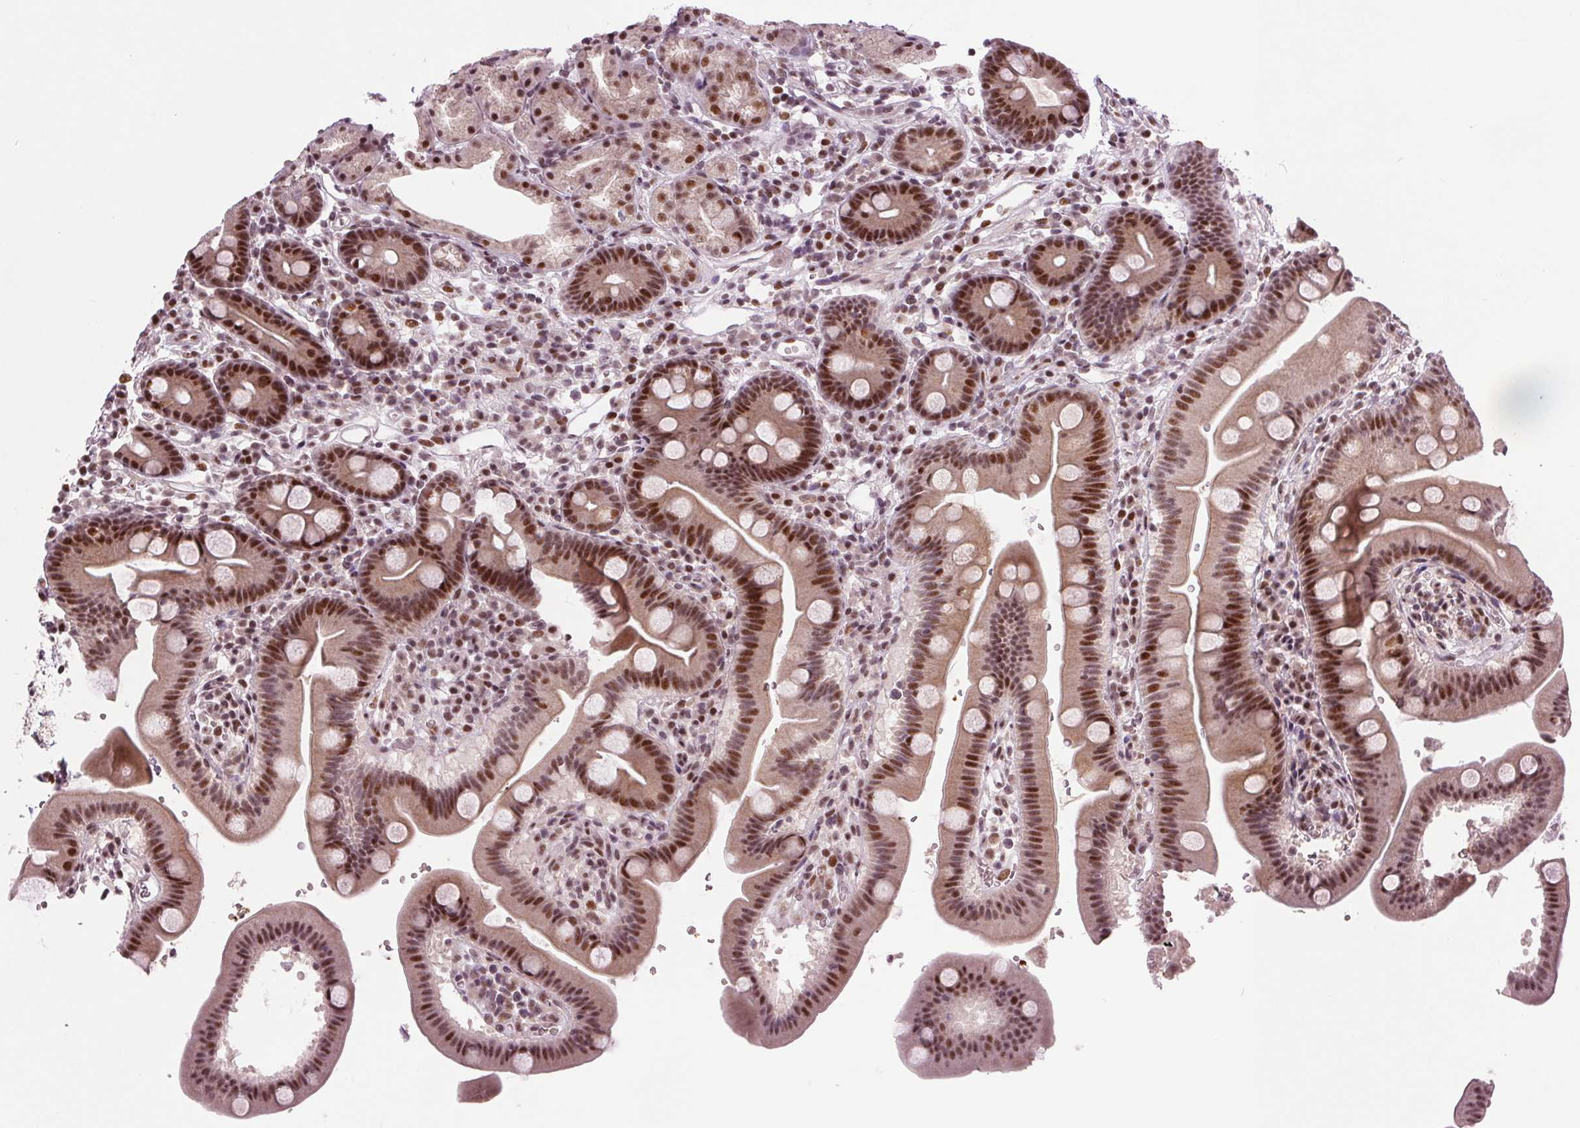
{"staining": {"intensity": "strong", "quantity": ">75%", "location": "nuclear"}, "tissue": "duodenum", "cell_type": "Glandular cells", "image_type": "normal", "snomed": [{"axis": "morphology", "description": "Normal tissue, NOS"}, {"axis": "topography", "description": "Duodenum"}], "caption": "IHC staining of normal duodenum, which shows high levels of strong nuclear positivity in about >75% of glandular cells indicating strong nuclear protein positivity. The staining was performed using DAB (3,3'-diaminobenzidine) (brown) for protein detection and nuclei were counterstained in hematoxylin (blue).", "gene": "TTC34", "patient": {"sex": "male", "age": 59}}